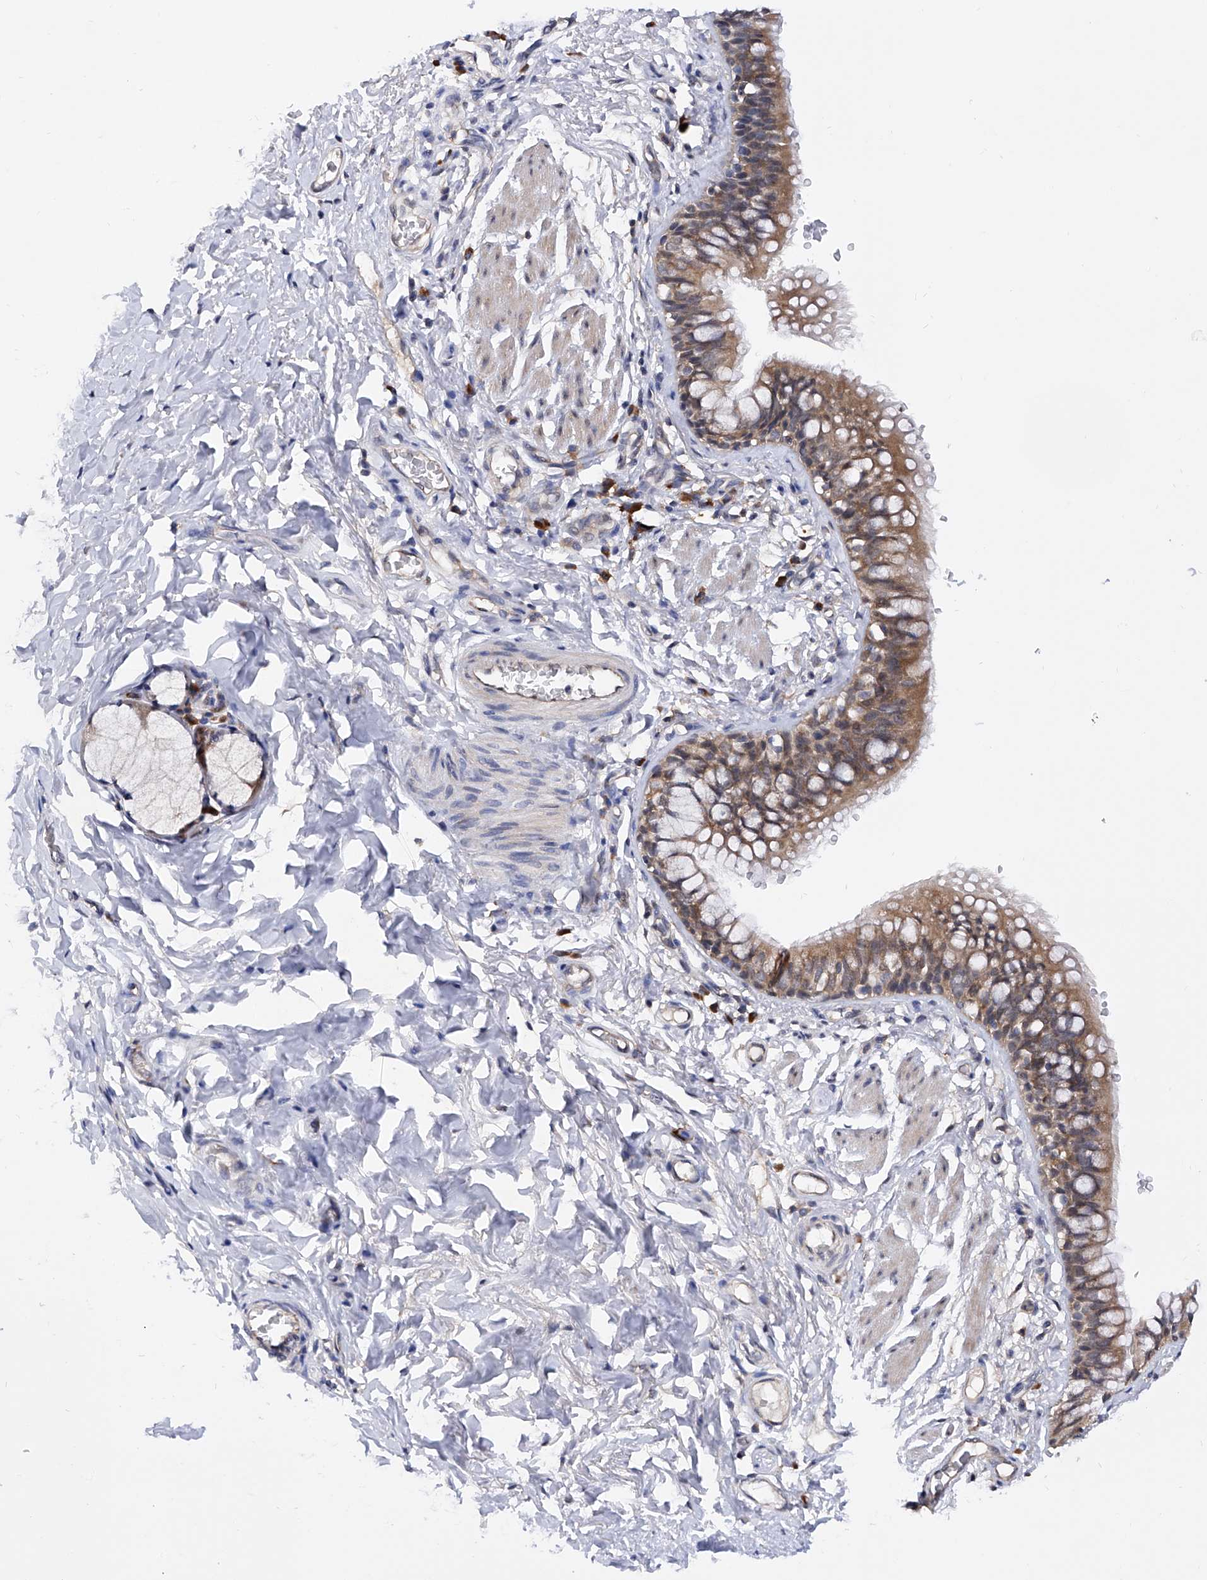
{"staining": {"intensity": "moderate", "quantity": ">75%", "location": "cytoplasmic/membranous"}, "tissue": "bronchus", "cell_type": "Respiratory epithelial cells", "image_type": "normal", "snomed": [{"axis": "morphology", "description": "Normal tissue, NOS"}, {"axis": "topography", "description": "Cartilage tissue"}, {"axis": "topography", "description": "Bronchus"}], "caption": "Immunohistochemistry photomicrograph of normal bronchus: bronchus stained using IHC shows medium levels of moderate protein expression localized specifically in the cytoplasmic/membranous of respiratory epithelial cells, appearing as a cytoplasmic/membranous brown color.", "gene": "USP45", "patient": {"sex": "female", "age": 36}}